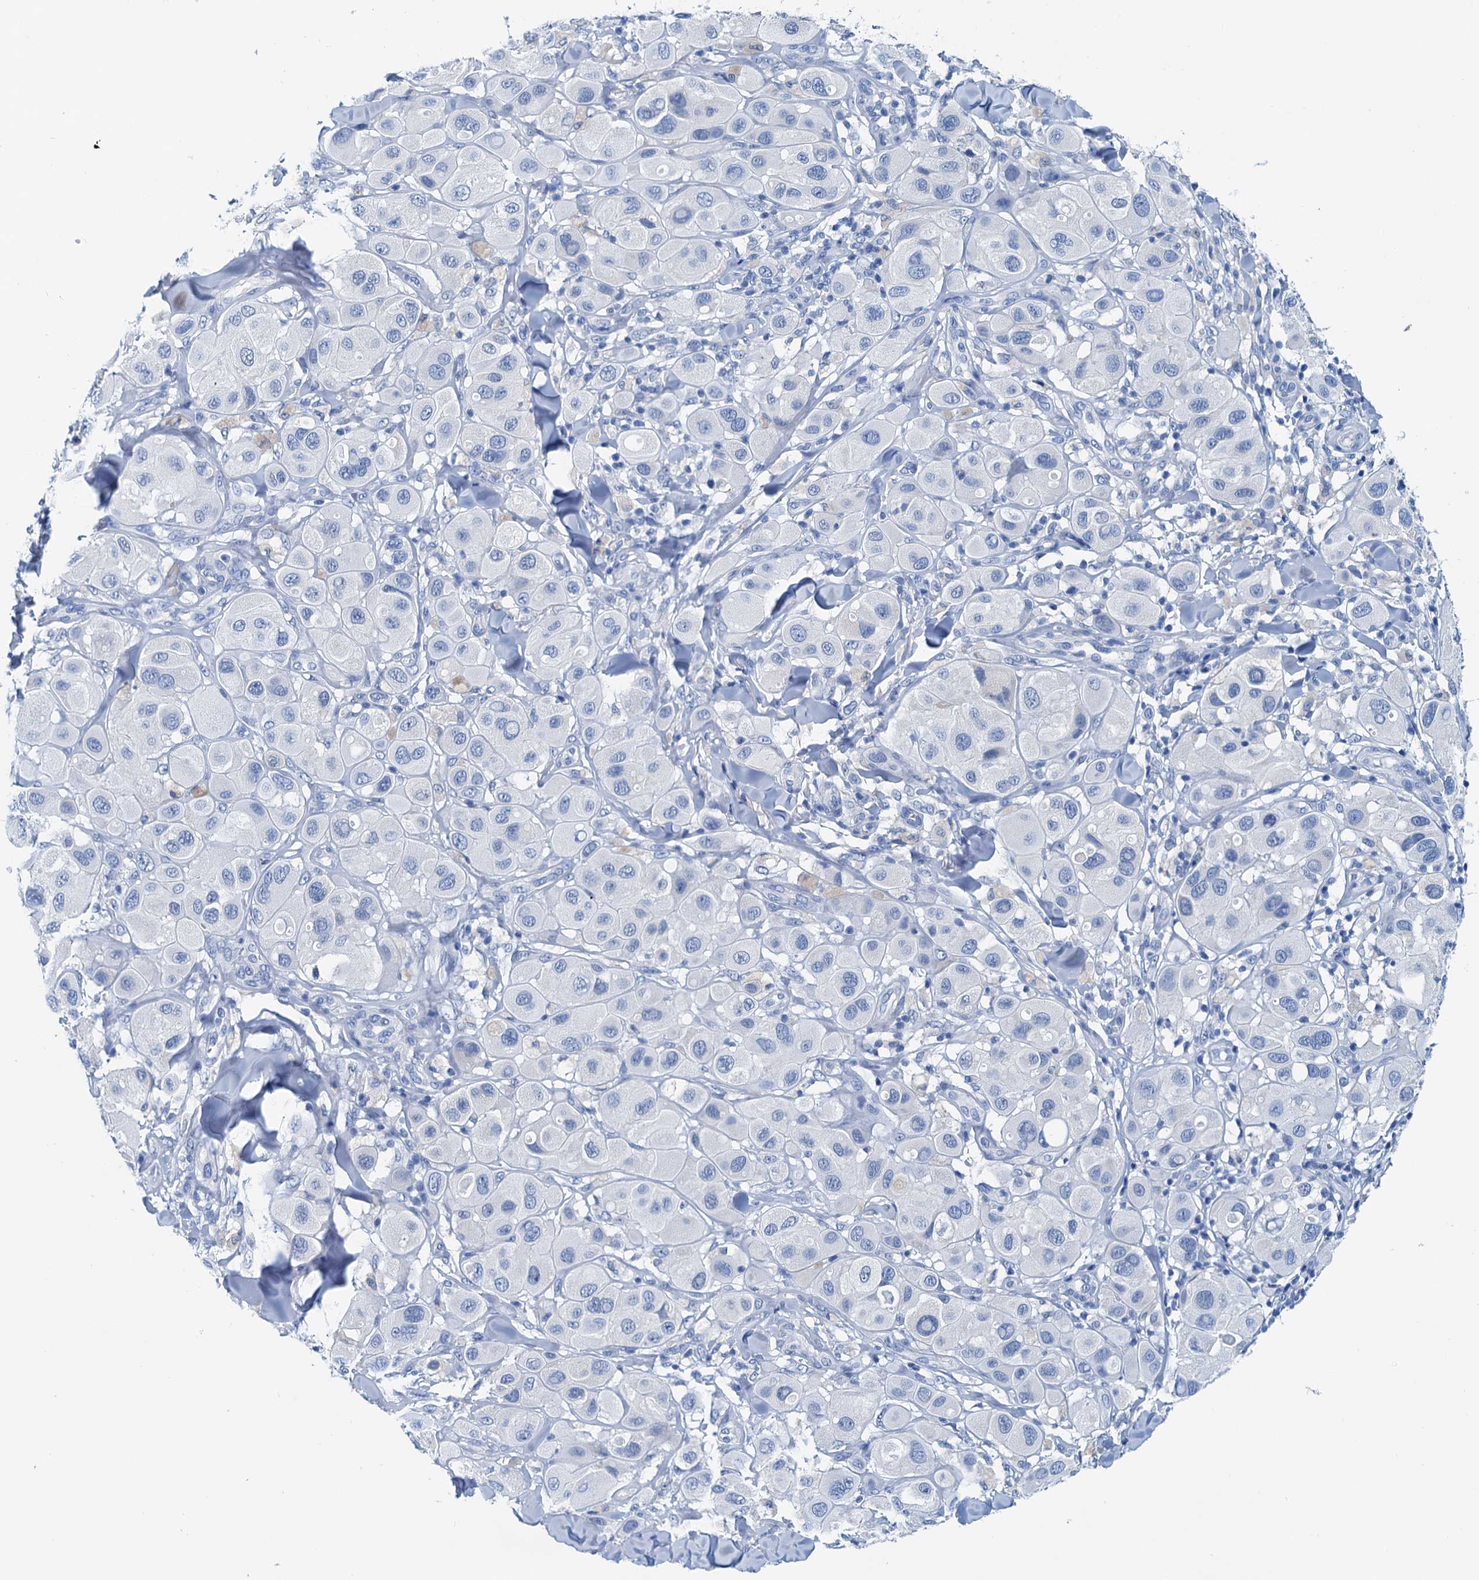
{"staining": {"intensity": "negative", "quantity": "none", "location": "none"}, "tissue": "melanoma", "cell_type": "Tumor cells", "image_type": "cancer", "snomed": [{"axis": "morphology", "description": "Malignant melanoma, Metastatic site"}, {"axis": "topography", "description": "Skin"}], "caption": "Human melanoma stained for a protein using immunohistochemistry (IHC) shows no positivity in tumor cells.", "gene": "KNDC1", "patient": {"sex": "male", "age": 41}}